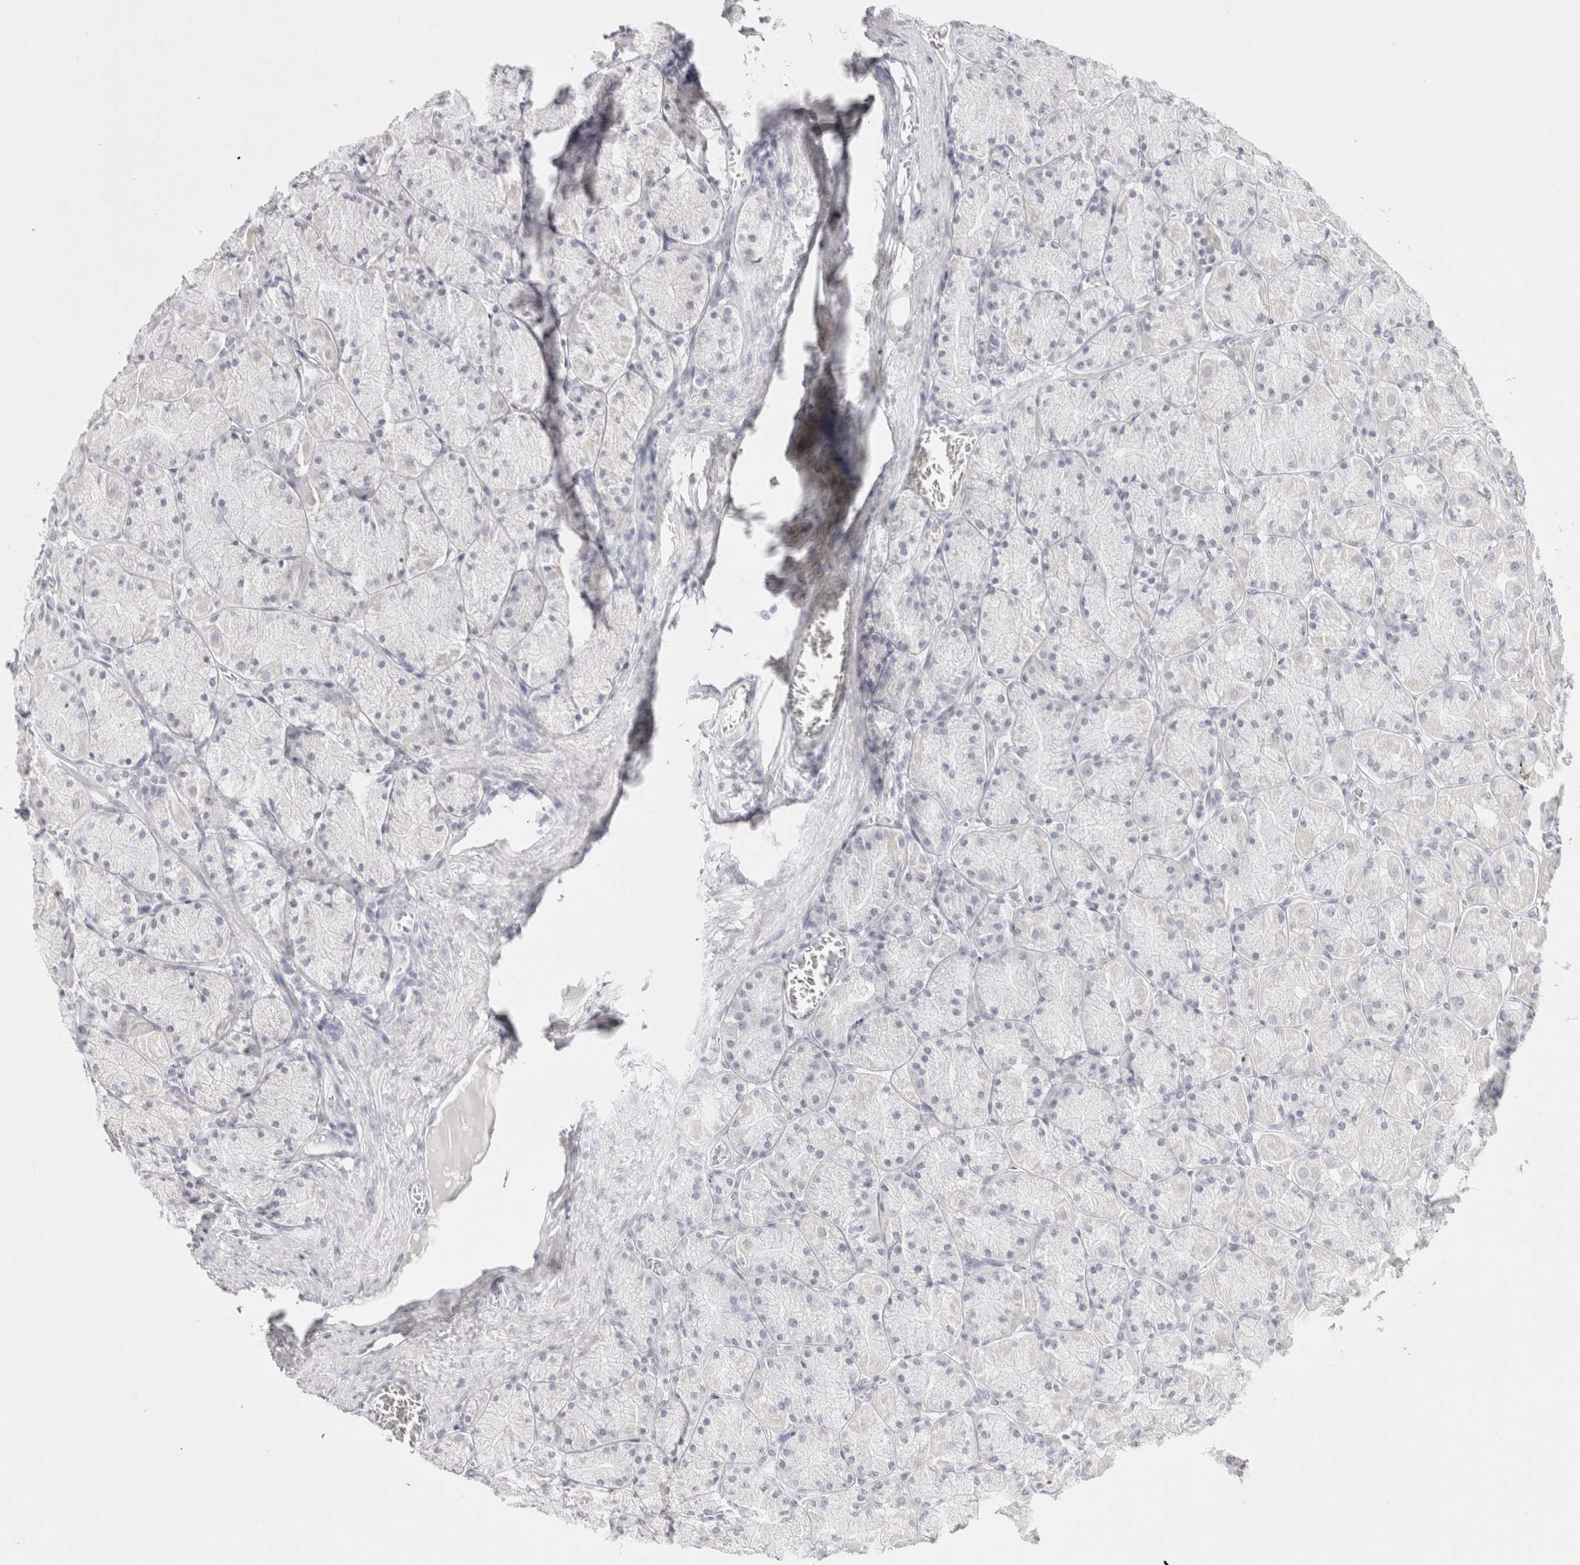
{"staining": {"intensity": "negative", "quantity": "none", "location": "none"}, "tissue": "stomach", "cell_type": "Glandular cells", "image_type": "normal", "snomed": [{"axis": "morphology", "description": "Normal tissue, NOS"}, {"axis": "topography", "description": "Stomach, upper"}], "caption": "An image of stomach stained for a protein displays no brown staining in glandular cells. (Brightfield microscopy of DAB (3,3'-diaminobenzidine) immunohistochemistry (IHC) at high magnification).", "gene": "GARIN1A", "patient": {"sex": "female", "age": 56}}